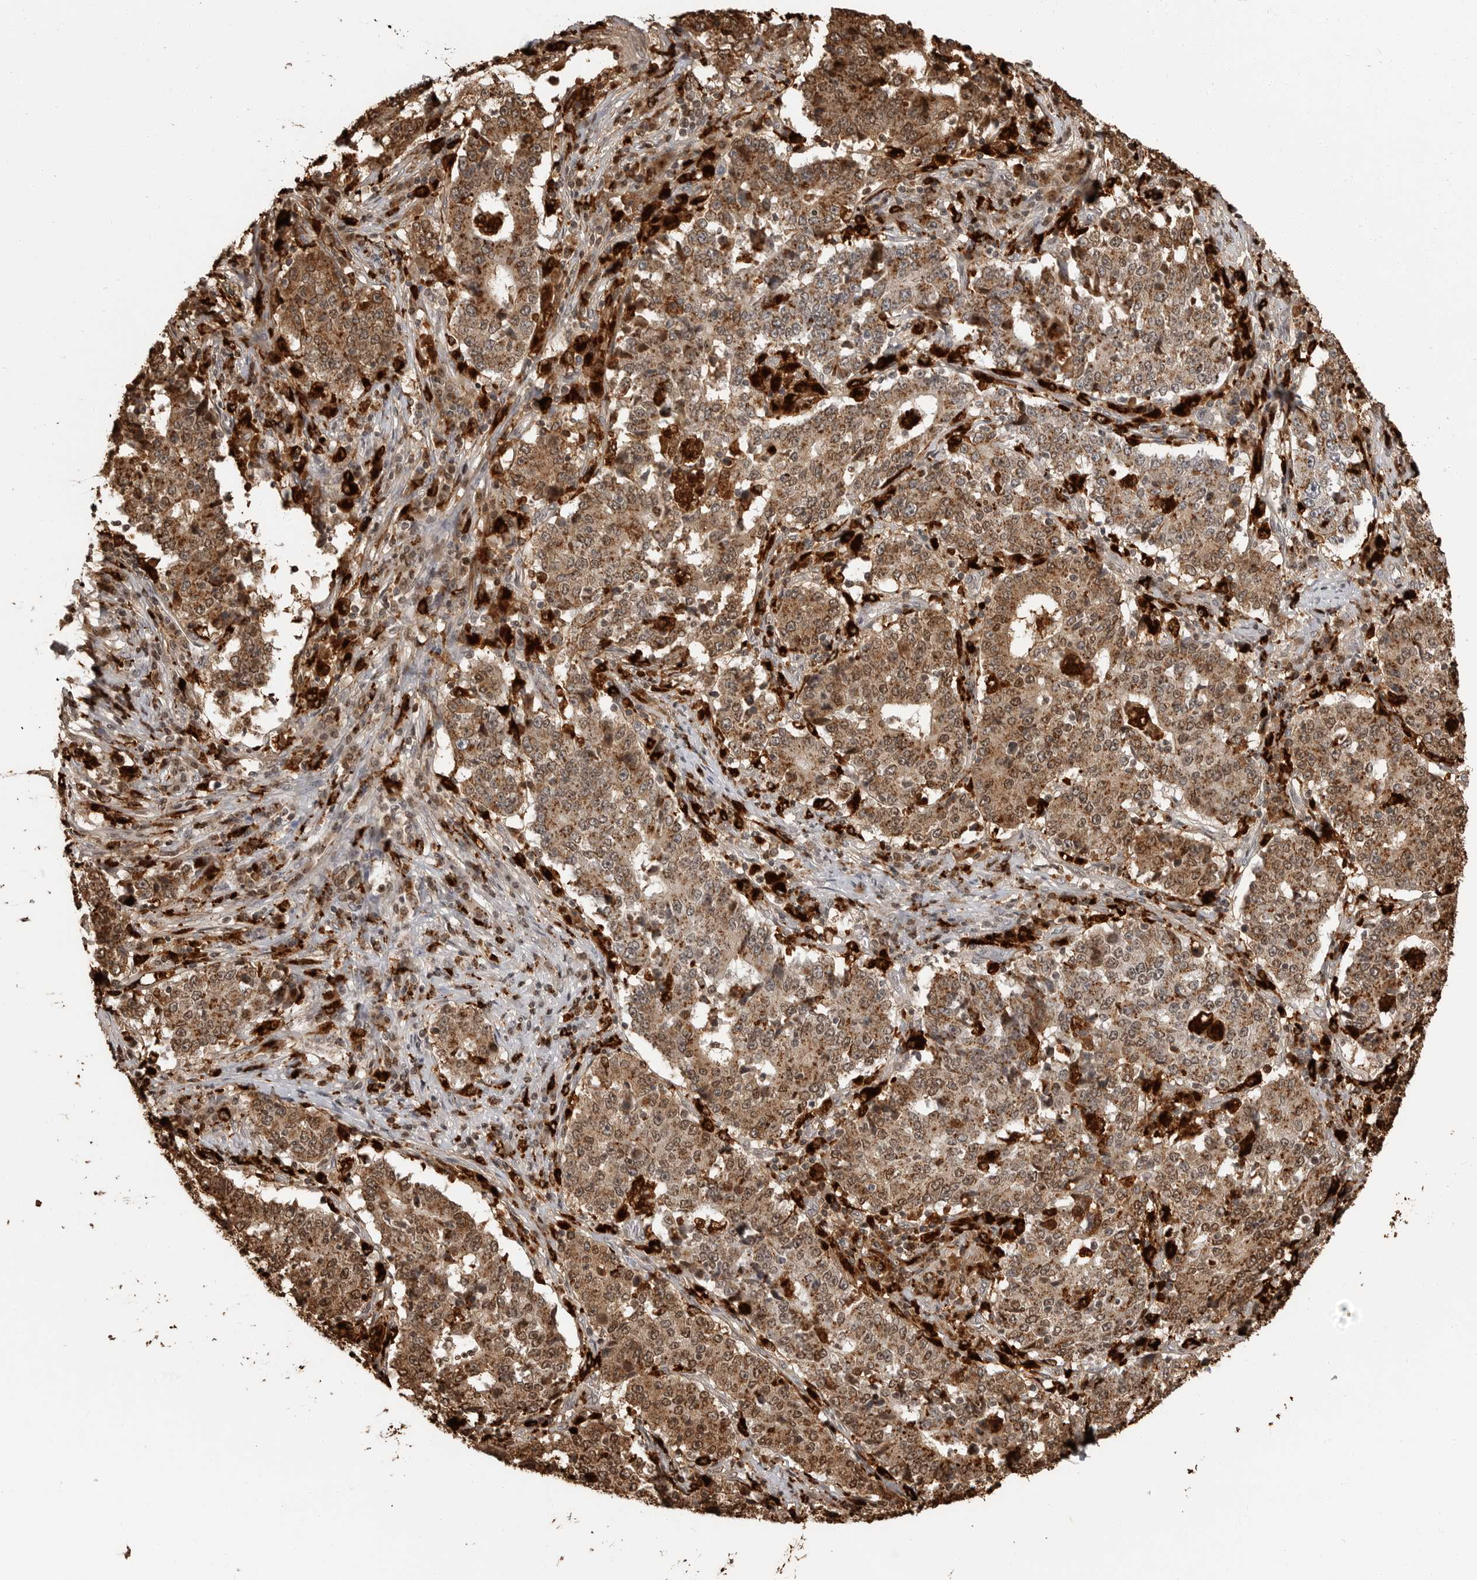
{"staining": {"intensity": "moderate", "quantity": ">75%", "location": "cytoplasmic/membranous"}, "tissue": "stomach cancer", "cell_type": "Tumor cells", "image_type": "cancer", "snomed": [{"axis": "morphology", "description": "Adenocarcinoma, NOS"}, {"axis": "topography", "description": "Stomach"}], "caption": "Immunohistochemical staining of human stomach cancer (adenocarcinoma) demonstrates moderate cytoplasmic/membranous protein expression in about >75% of tumor cells. (DAB IHC, brown staining for protein, blue staining for nuclei).", "gene": "IFI30", "patient": {"sex": "male", "age": 59}}